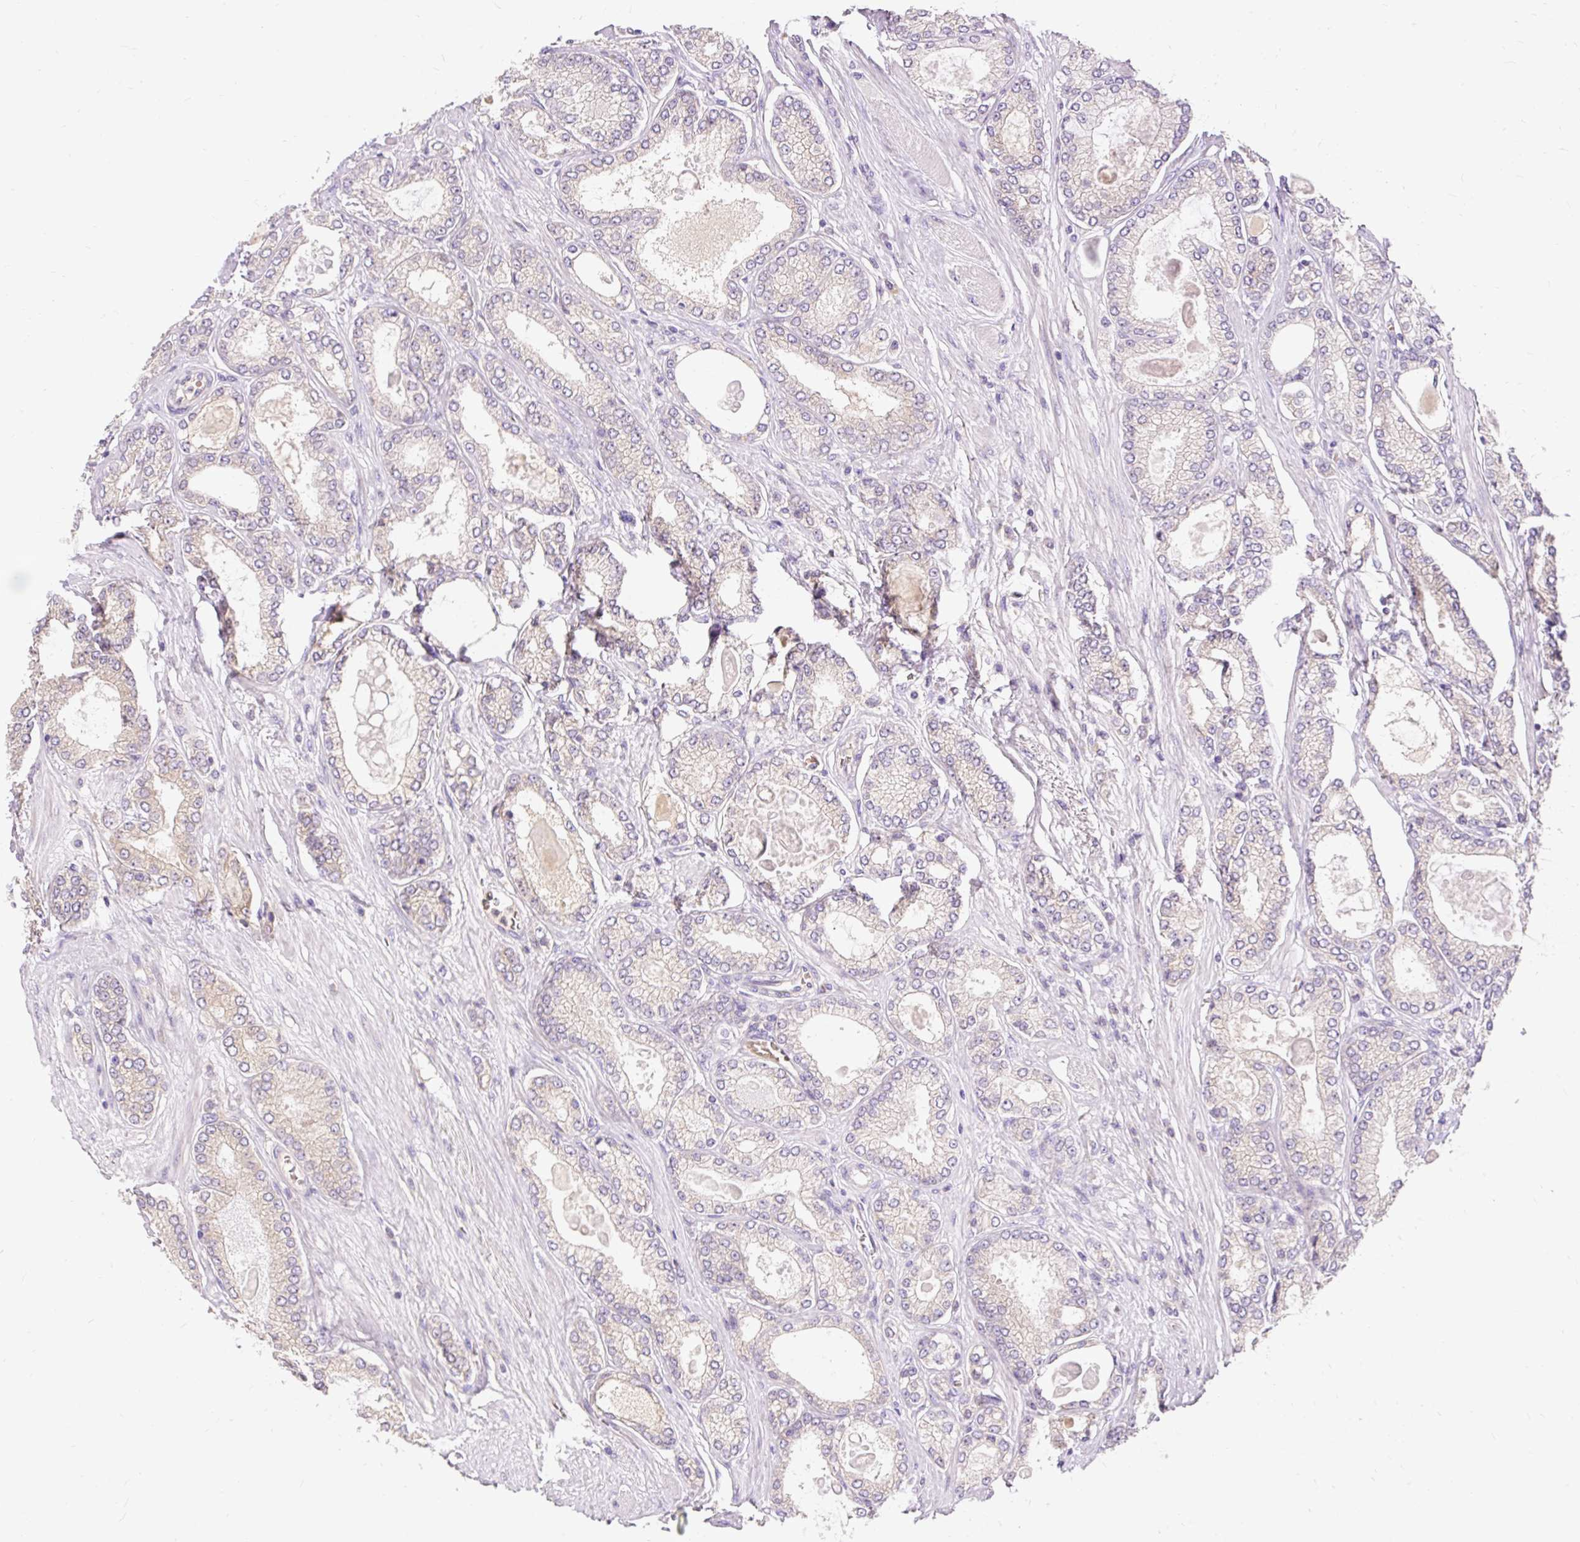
{"staining": {"intensity": "negative", "quantity": "none", "location": "none"}, "tissue": "prostate cancer", "cell_type": "Tumor cells", "image_type": "cancer", "snomed": [{"axis": "morphology", "description": "Adenocarcinoma, High grade"}, {"axis": "topography", "description": "Prostate"}], "caption": "Human prostate cancer stained for a protein using immunohistochemistry demonstrates no expression in tumor cells.", "gene": "SEC63", "patient": {"sex": "male", "age": 68}}